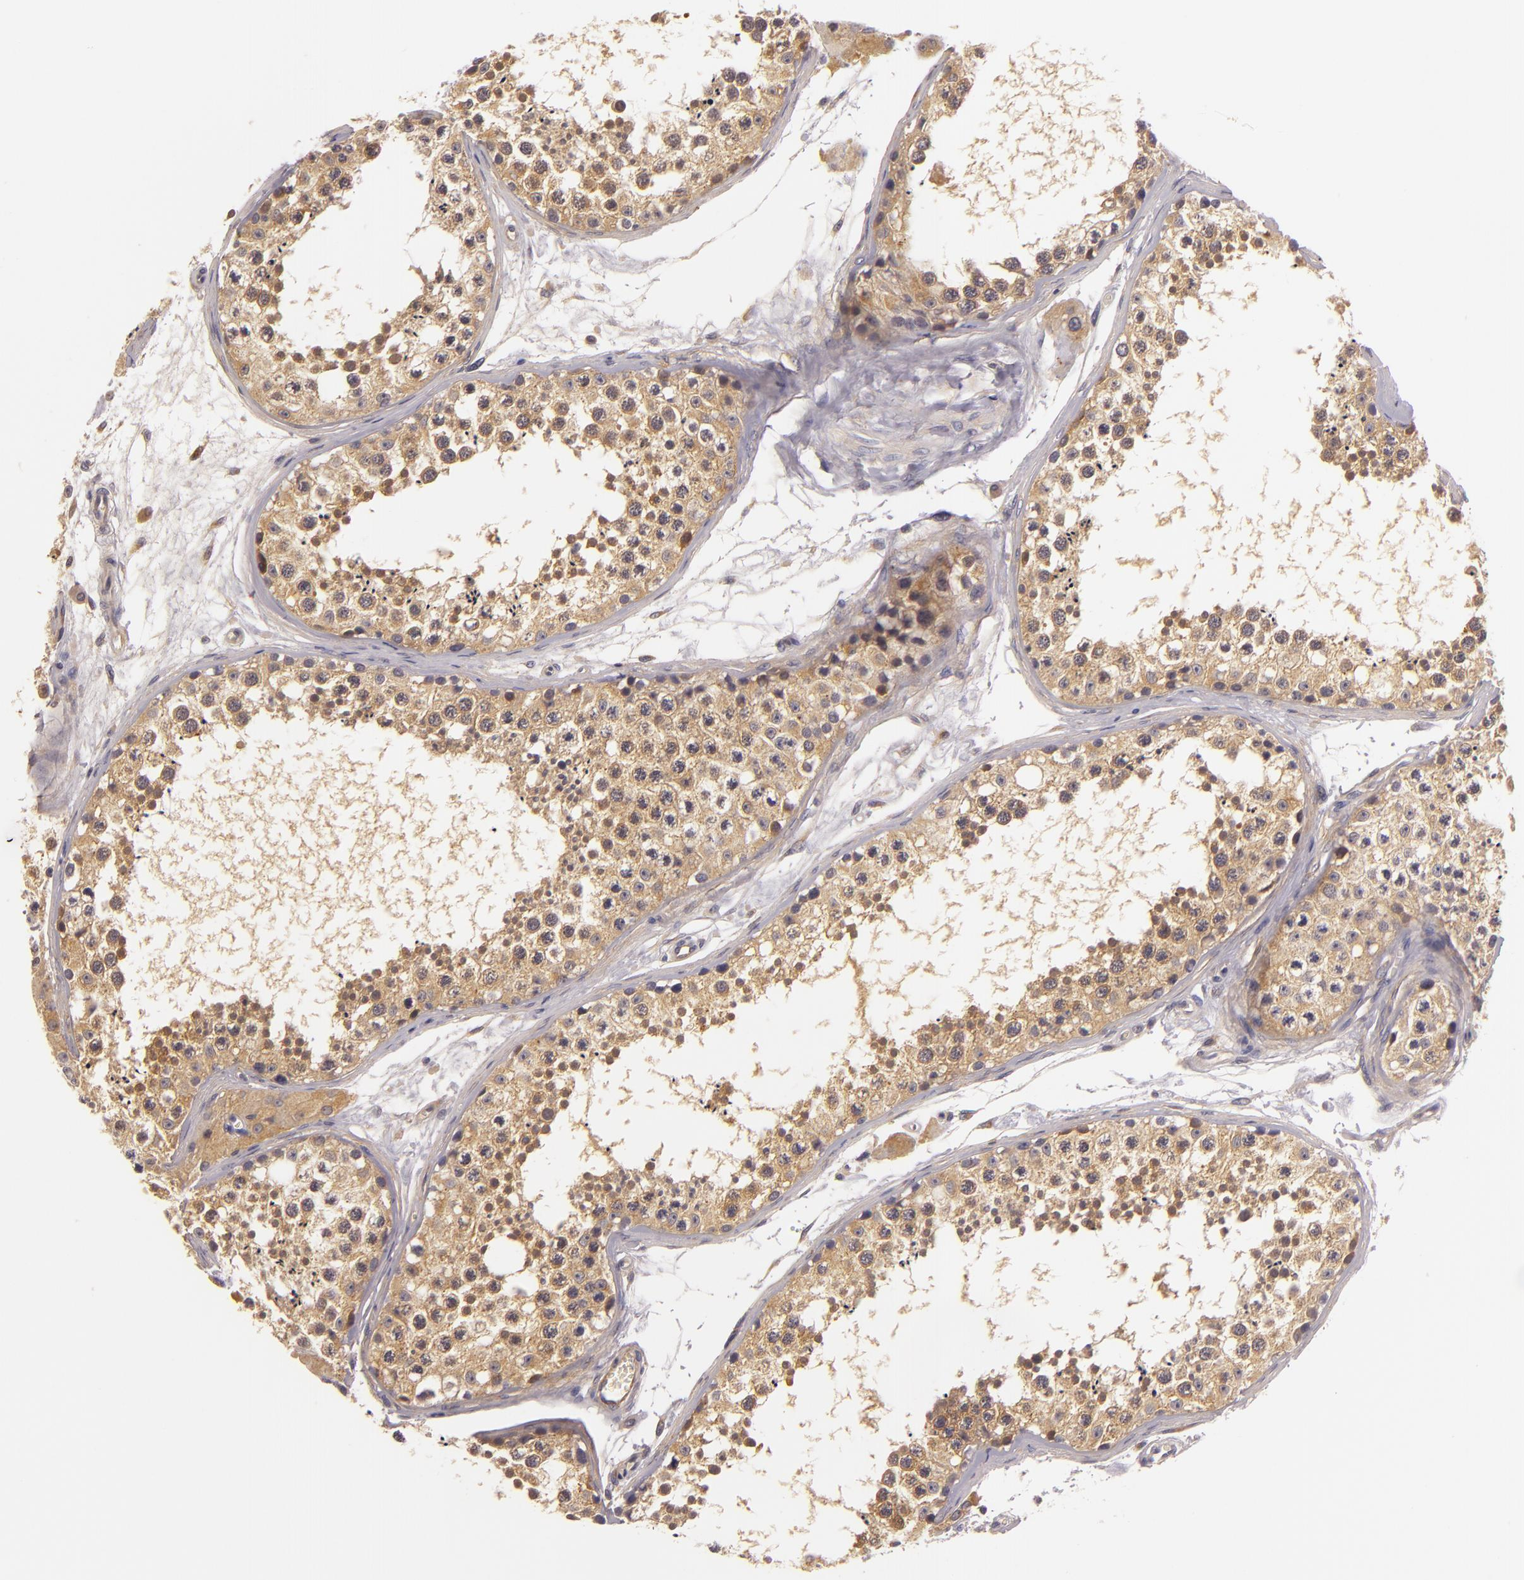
{"staining": {"intensity": "strong", "quantity": ">75%", "location": "nuclear"}, "tissue": "testis", "cell_type": "Cells in seminiferous ducts", "image_type": "normal", "snomed": [{"axis": "morphology", "description": "Normal tissue, NOS"}, {"axis": "topography", "description": "Testis"}], "caption": "Immunohistochemical staining of normal human testis exhibits >75% levels of strong nuclear protein staining in about >75% of cells in seminiferous ducts.", "gene": "TOM1", "patient": {"sex": "male", "age": 57}}